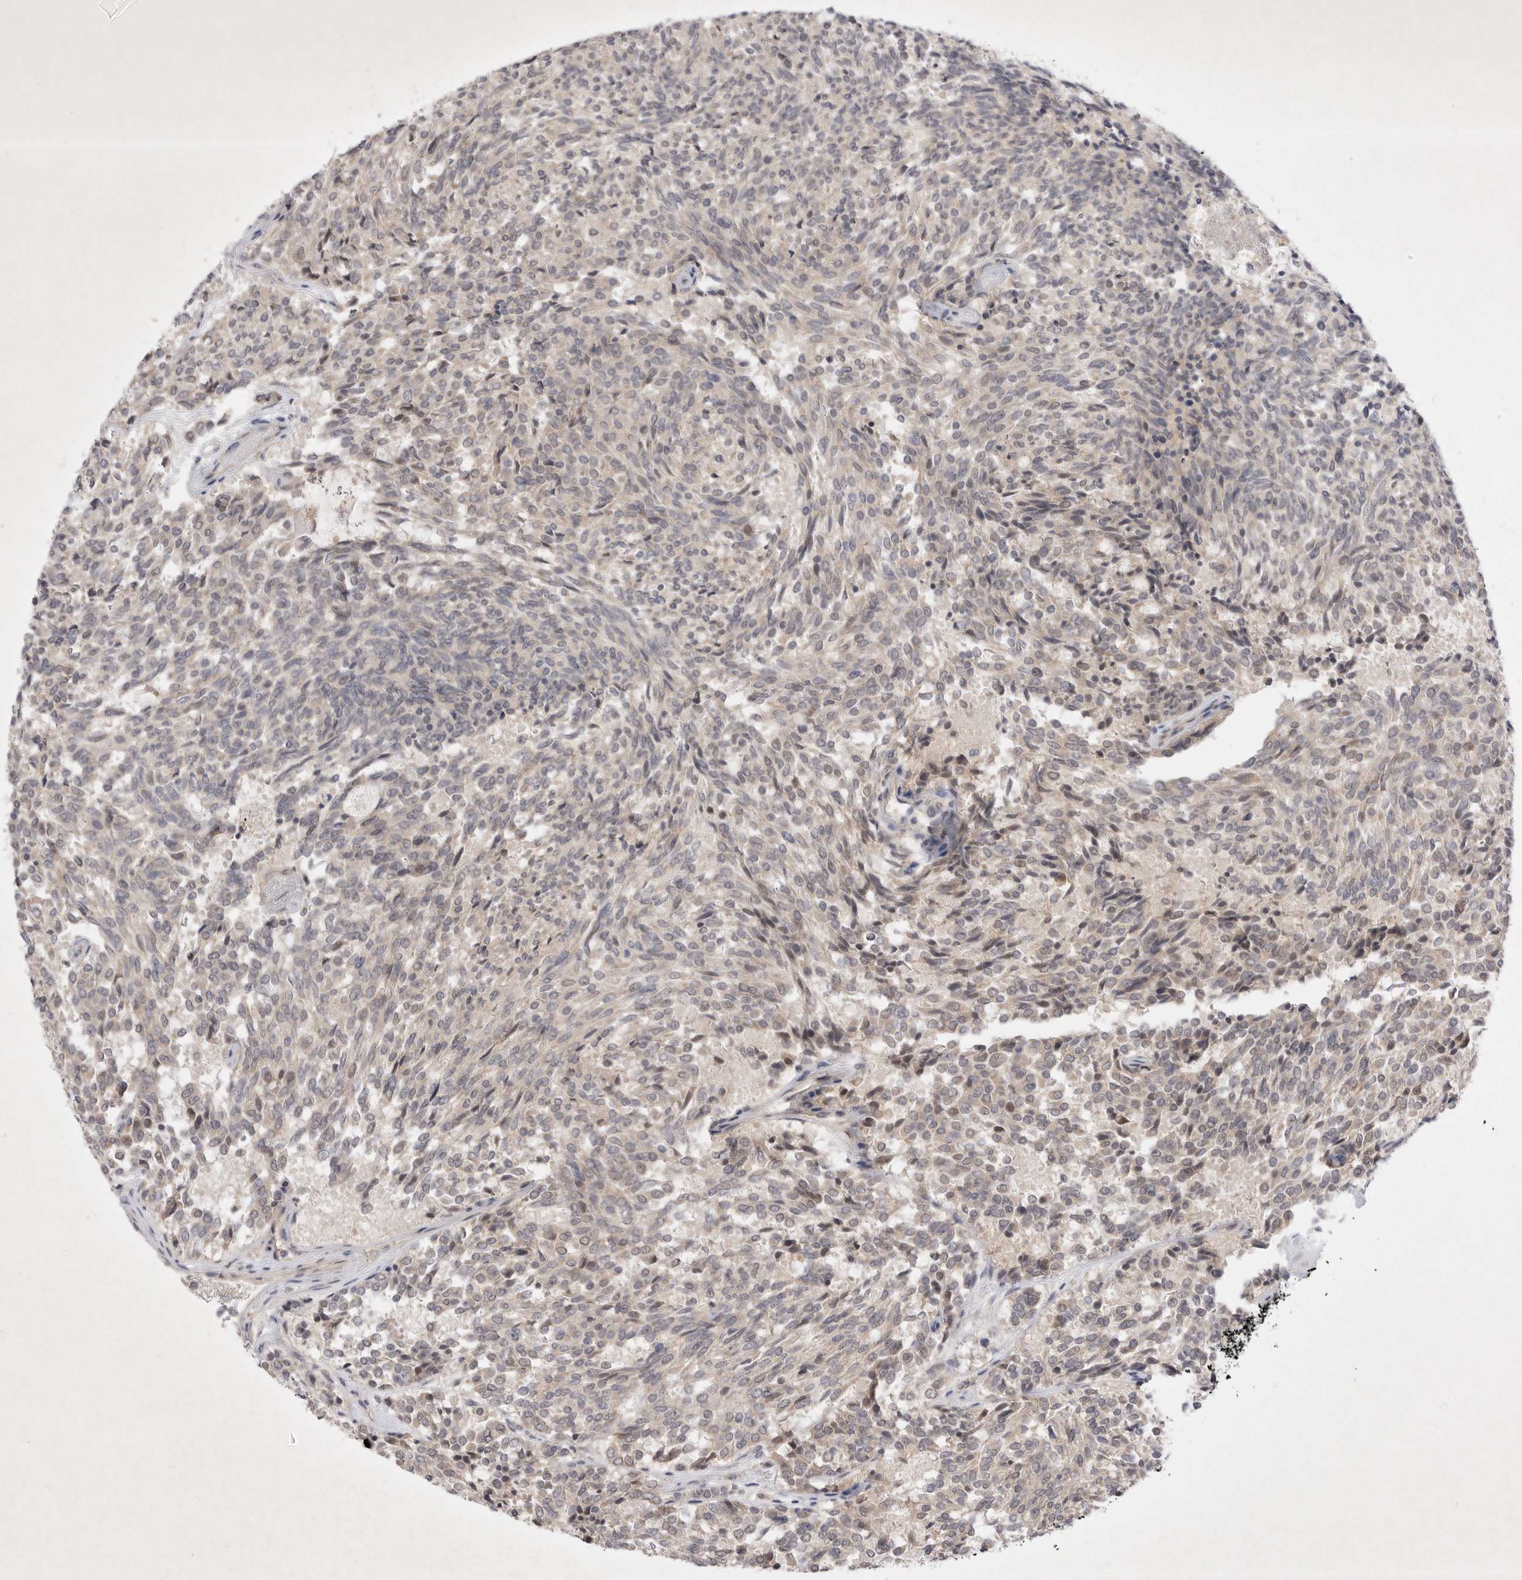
{"staining": {"intensity": "weak", "quantity": "<25%", "location": "cytoplasmic/membranous"}, "tissue": "carcinoid", "cell_type": "Tumor cells", "image_type": "cancer", "snomed": [{"axis": "morphology", "description": "Carcinoid, malignant, NOS"}, {"axis": "topography", "description": "Pancreas"}], "caption": "Tumor cells show no significant staining in malignant carcinoid.", "gene": "PTPDC1", "patient": {"sex": "female", "age": 54}}